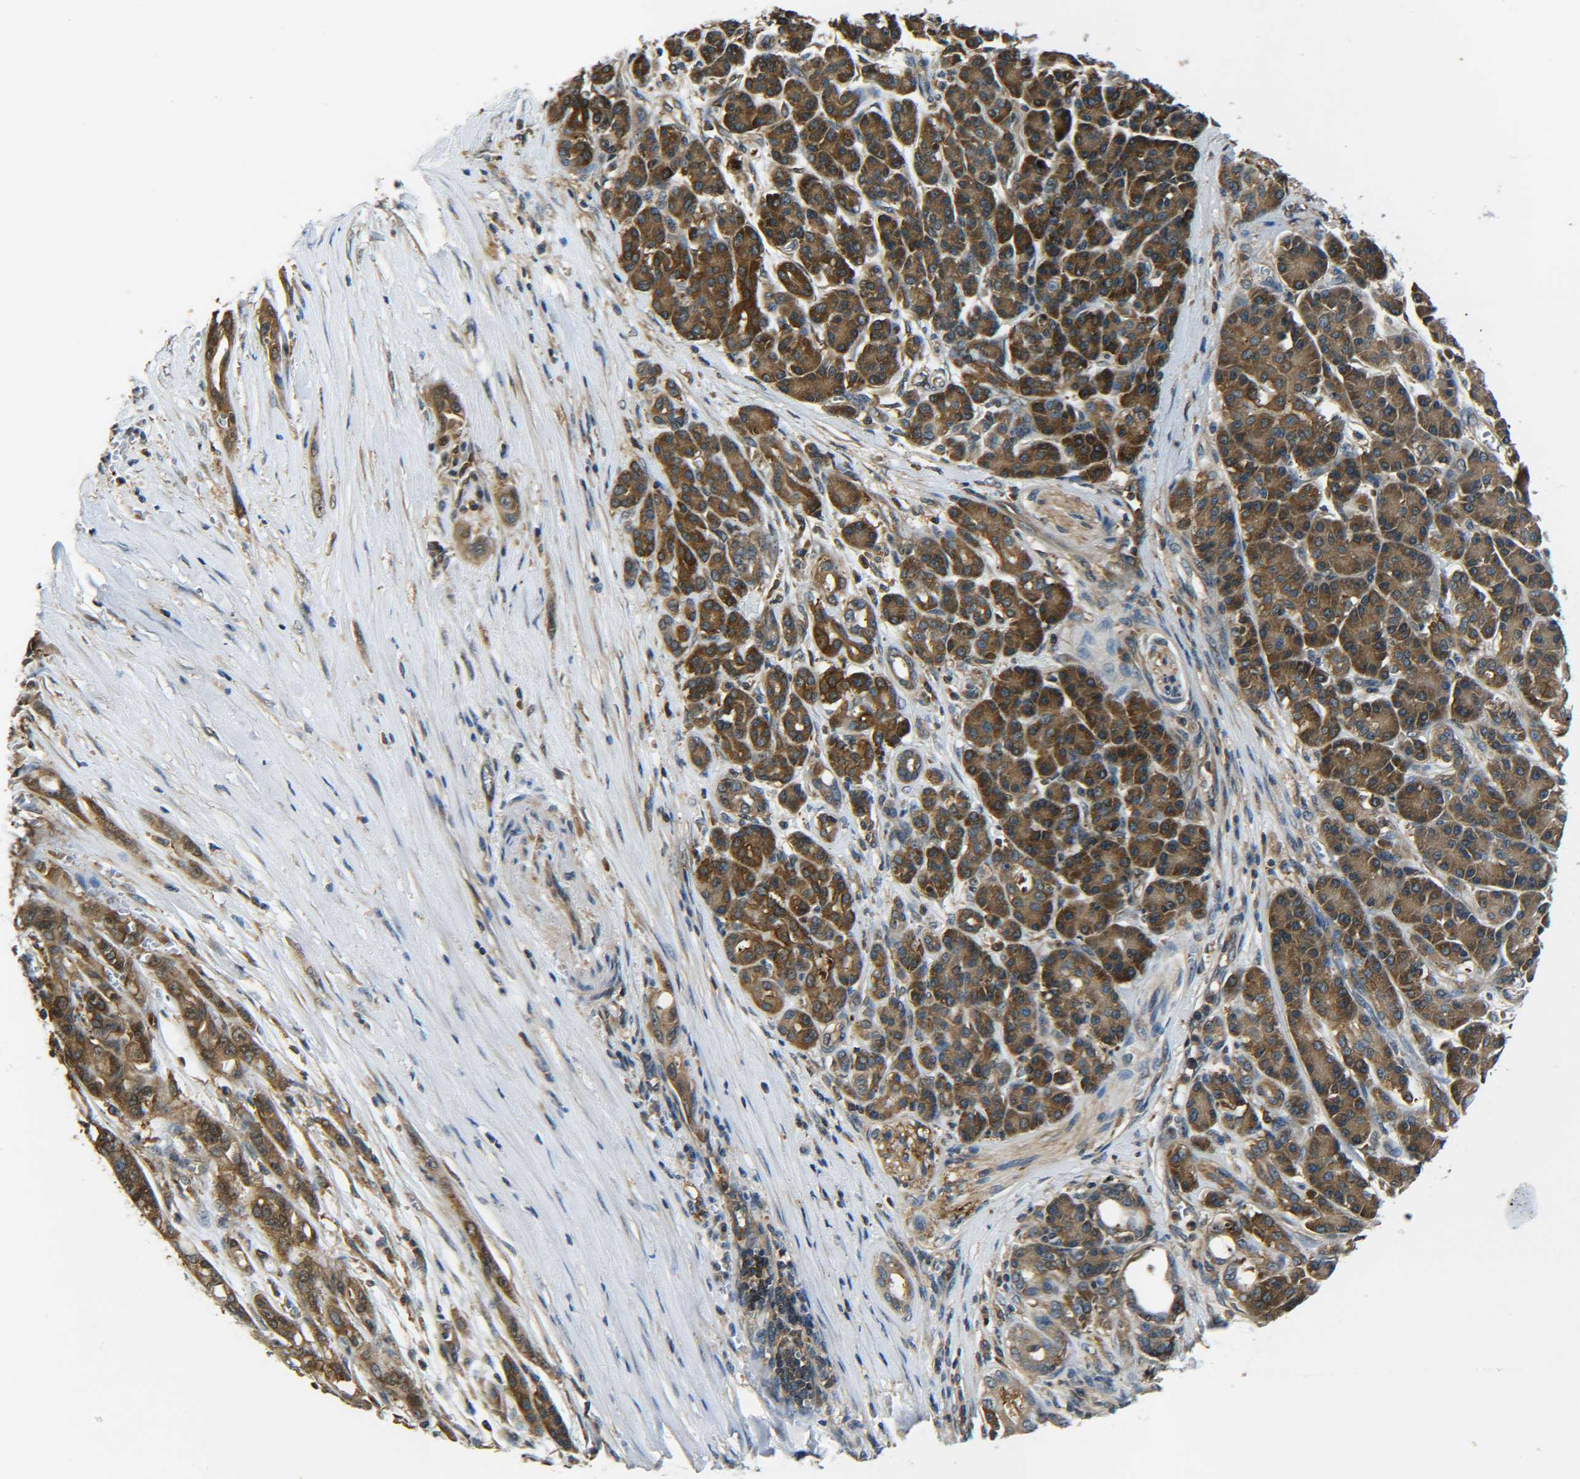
{"staining": {"intensity": "strong", "quantity": "25%-75%", "location": "cytoplasmic/membranous"}, "tissue": "pancreatic cancer", "cell_type": "Tumor cells", "image_type": "cancer", "snomed": [{"axis": "morphology", "description": "Adenocarcinoma, NOS"}, {"axis": "topography", "description": "Pancreas"}], "caption": "Immunohistochemistry (DAB) staining of human pancreatic cancer displays strong cytoplasmic/membranous protein expression in approximately 25%-75% of tumor cells. (Stains: DAB in brown, nuclei in blue, Microscopy: brightfield microscopy at high magnification).", "gene": "PREB", "patient": {"sex": "male", "age": 59}}